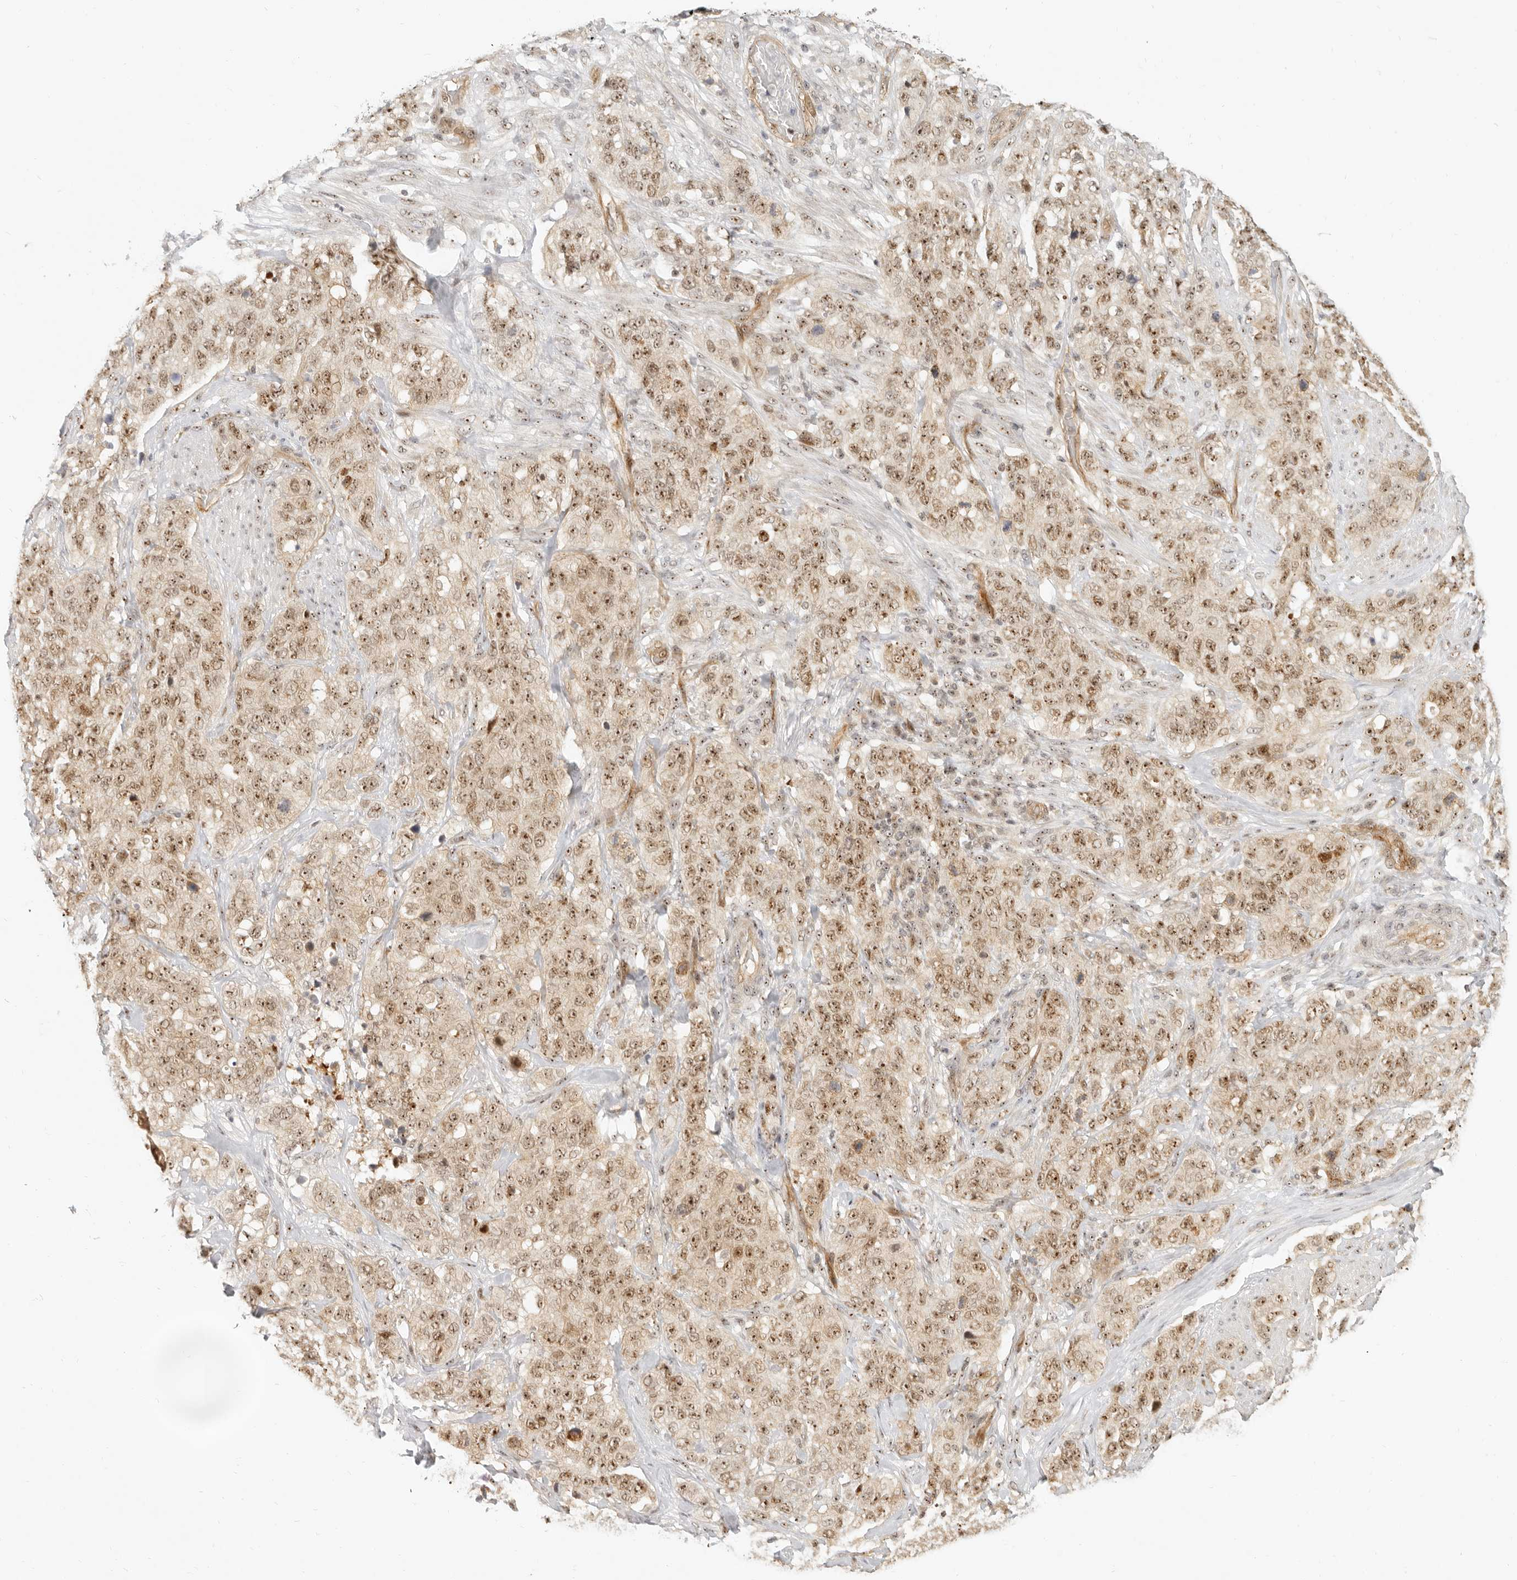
{"staining": {"intensity": "moderate", "quantity": ">75%", "location": "nuclear"}, "tissue": "stomach cancer", "cell_type": "Tumor cells", "image_type": "cancer", "snomed": [{"axis": "morphology", "description": "Adenocarcinoma, NOS"}, {"axis": "topography", "description": "Stomach"}], "caption": "Immunohistochemistry histopathology image of neoplastic tissue: human stomach cancer (adenocarcinoma) stained using immunohistochemistry (IHC) demonstrates medium levels of moderate protein expression localized specifically in the nuclear of tumor cells, appearing as a nuclear brown color.", "gene": "BAP1", "patient": {"sex": "male", "age": 48}}